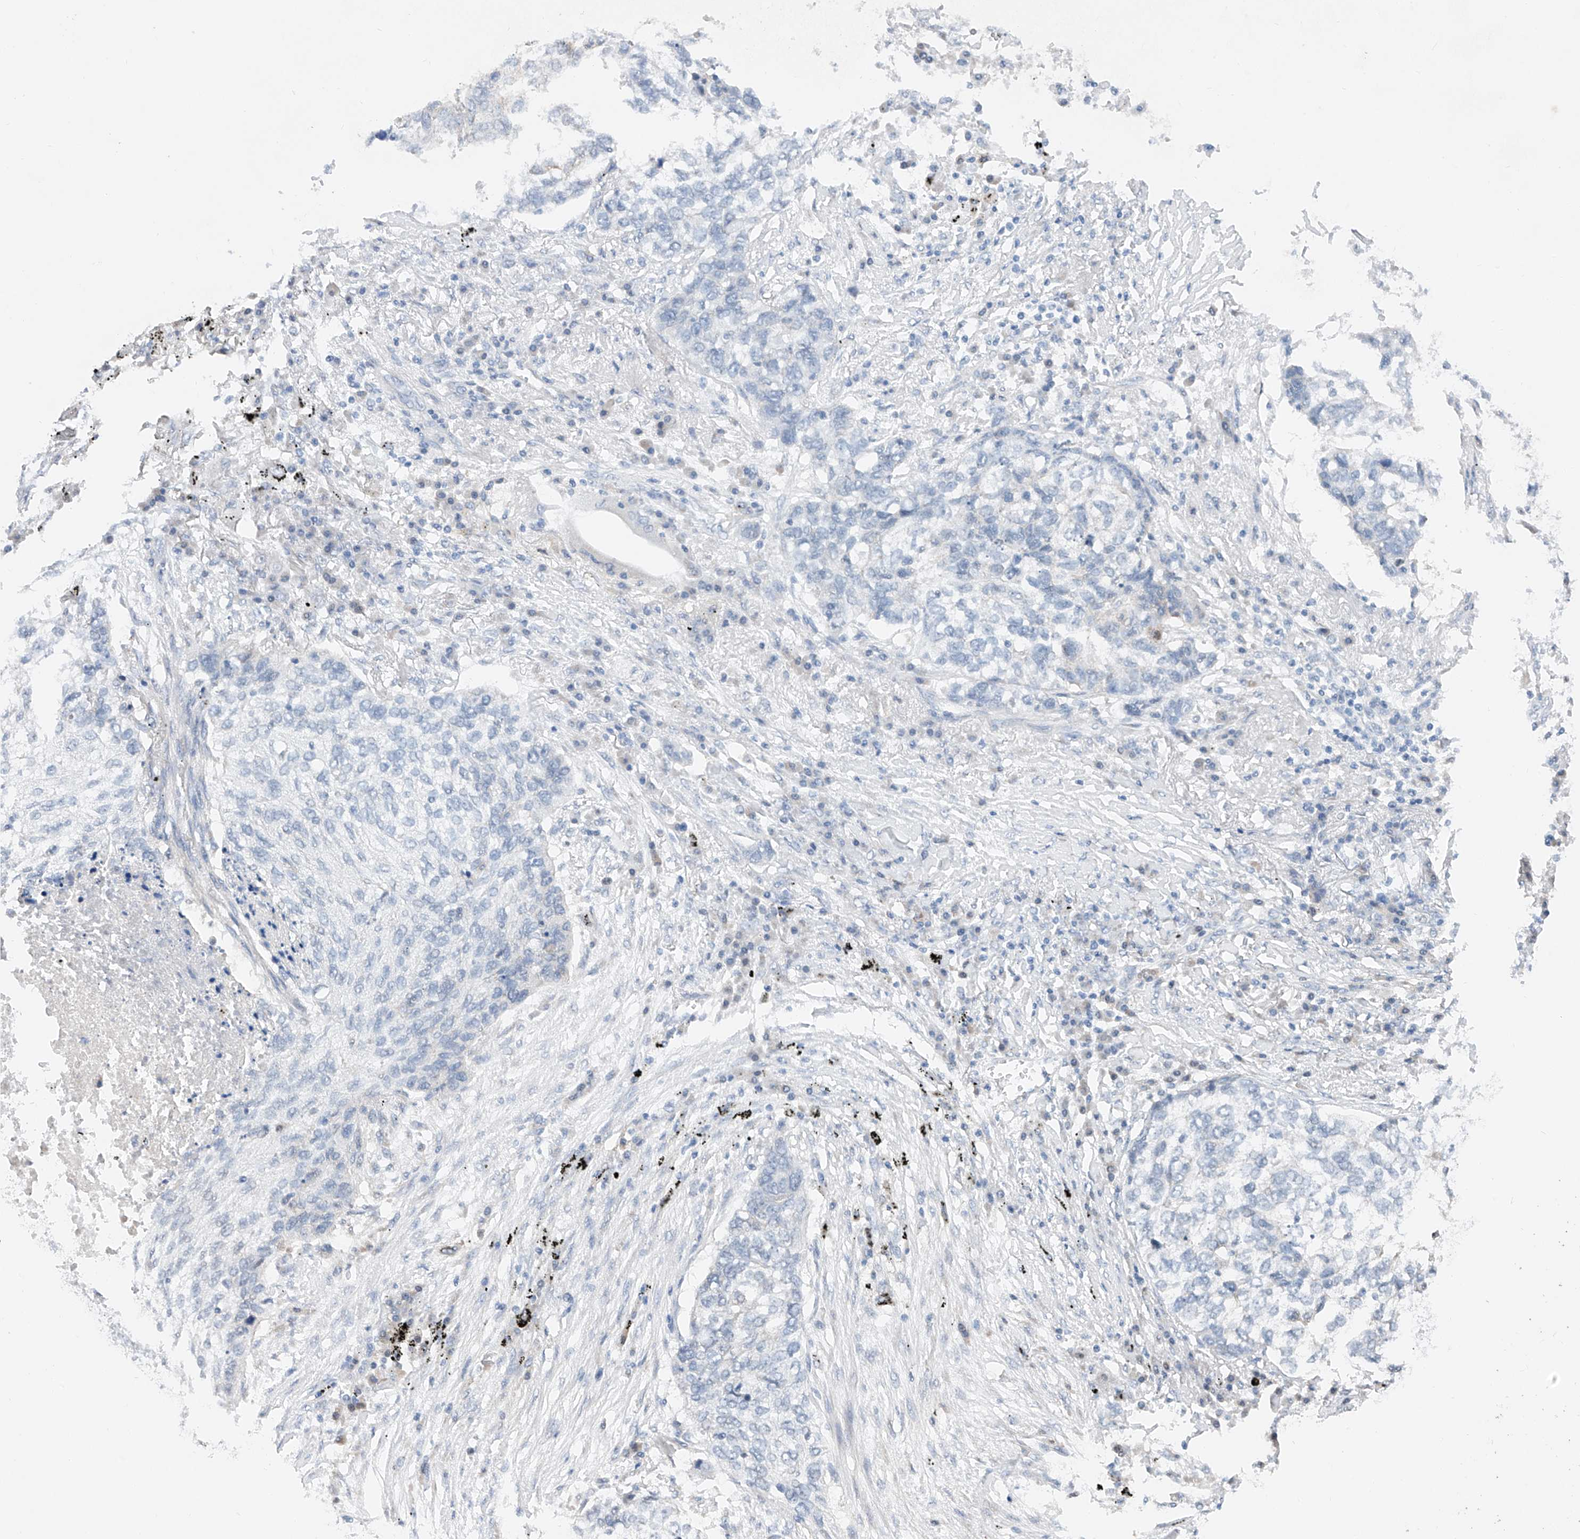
{"staining": {"intensity": "negative", "quantity": "none", "location": "none"}, "tissue": "lung cancer", "cell_type": "Tumor cells", "image_type": "cancer", "snomed": [{"axis": "morphology", "description": "Squamous cell carcinoma, NOS"}, {"axis": "topography", "description": "Lung"}], "caption": "Immunohistochemistry micrograph of human lung cancer stained for a protein (brown), which reveals no positivity in tumor cells.", "gene": "FUCA2", "patient": {"sex": "female", "age": 63}}